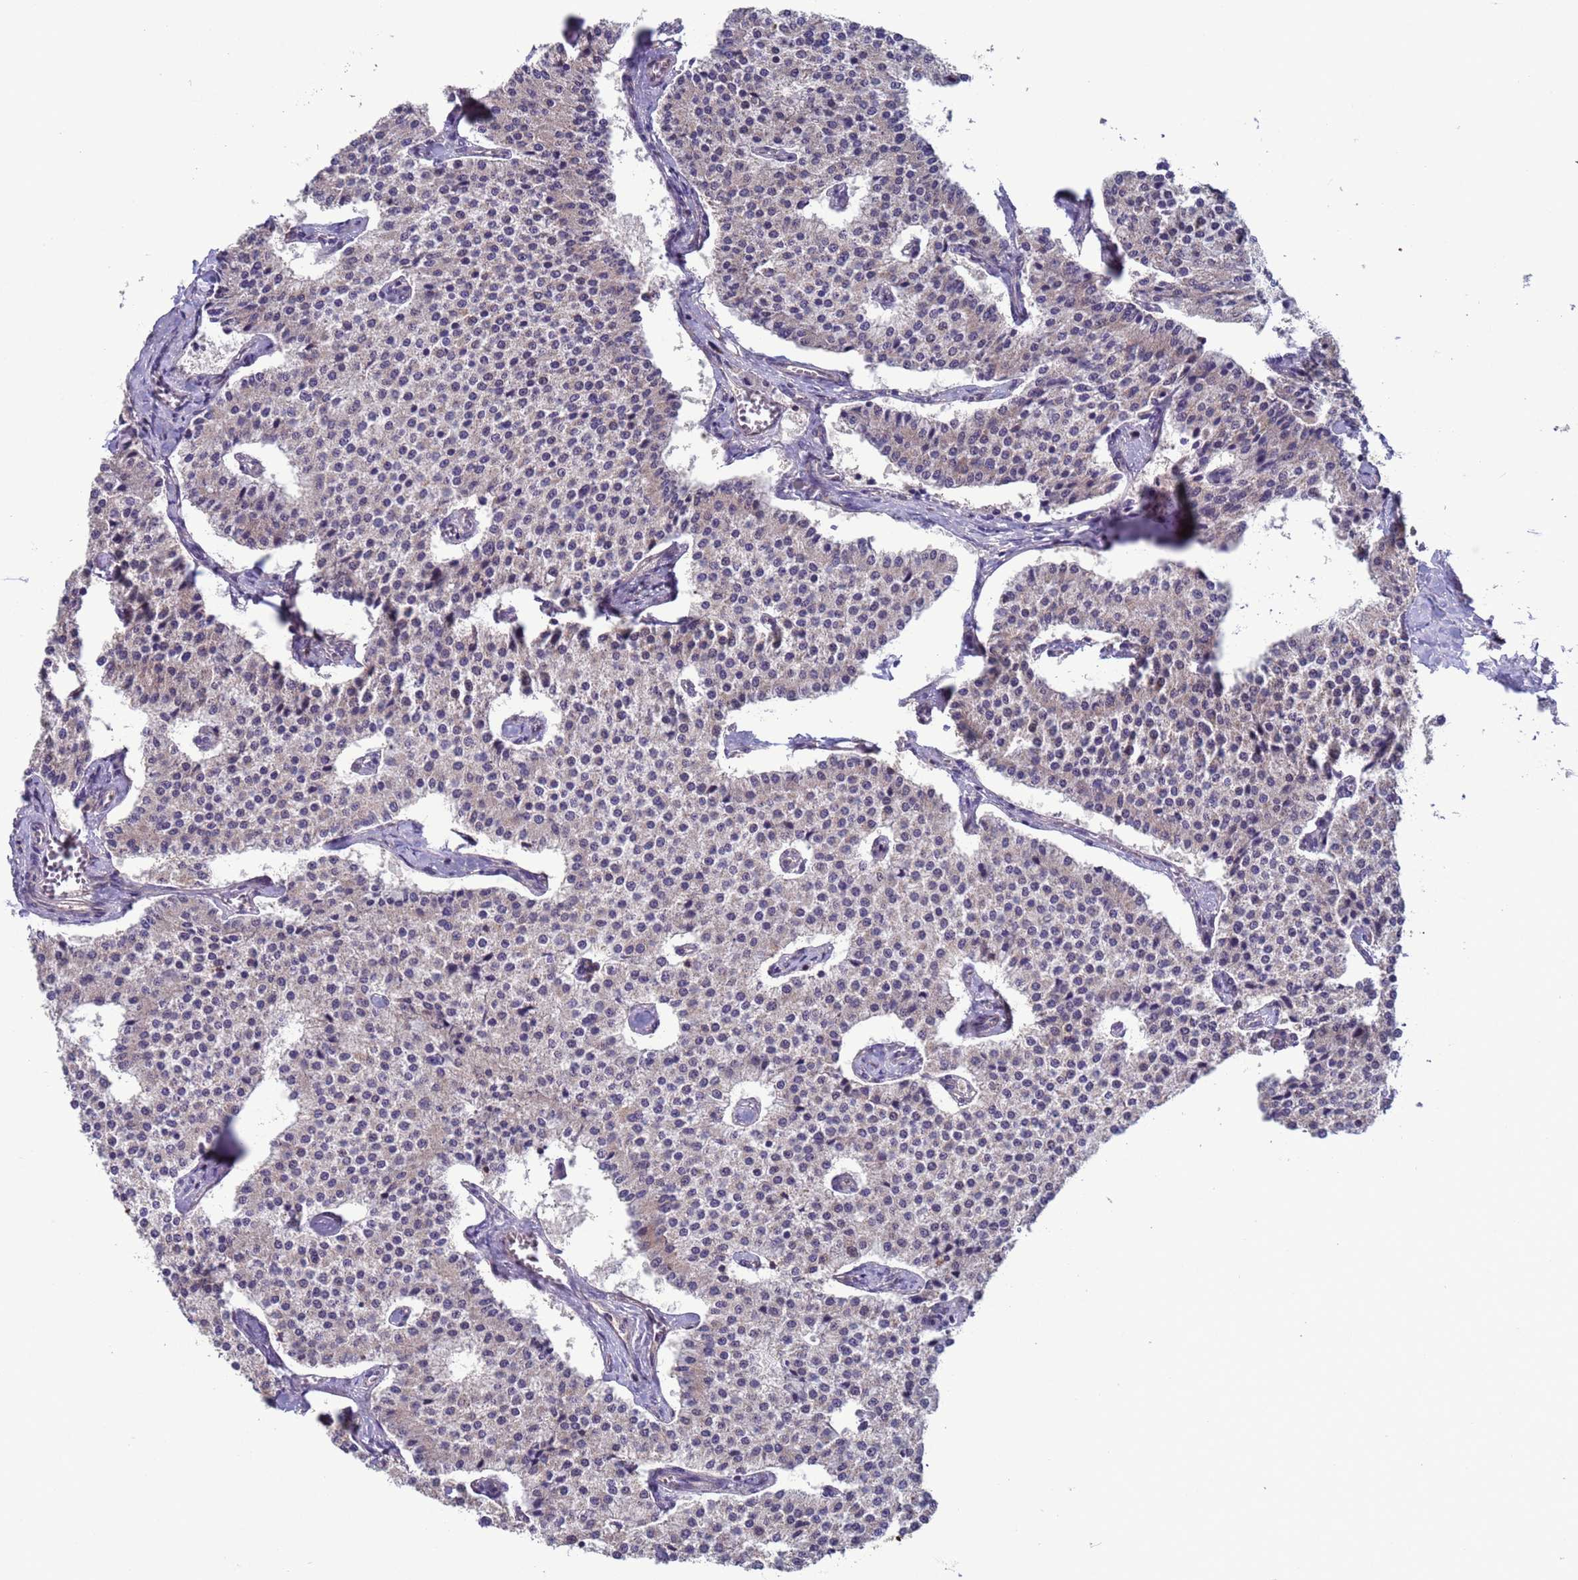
{"staining": {"intensity": "negative", "quantity": "none", "location": "none"}, "tissue": "carcinoid", "cell_type": "Tumor cells", "image_type": "cancer", "snomed": [{"axis": "morphology", "description": "Carcinoid, malignant, NOS"}, {"axis": "topography", "description": "Colon"}], "caption": "A micrograph of carcinoid stained for a protein exhibits no brown staining in tumor cells.", "gene": "ACAD8", "patient": {"sex": "female", "age": 52}}